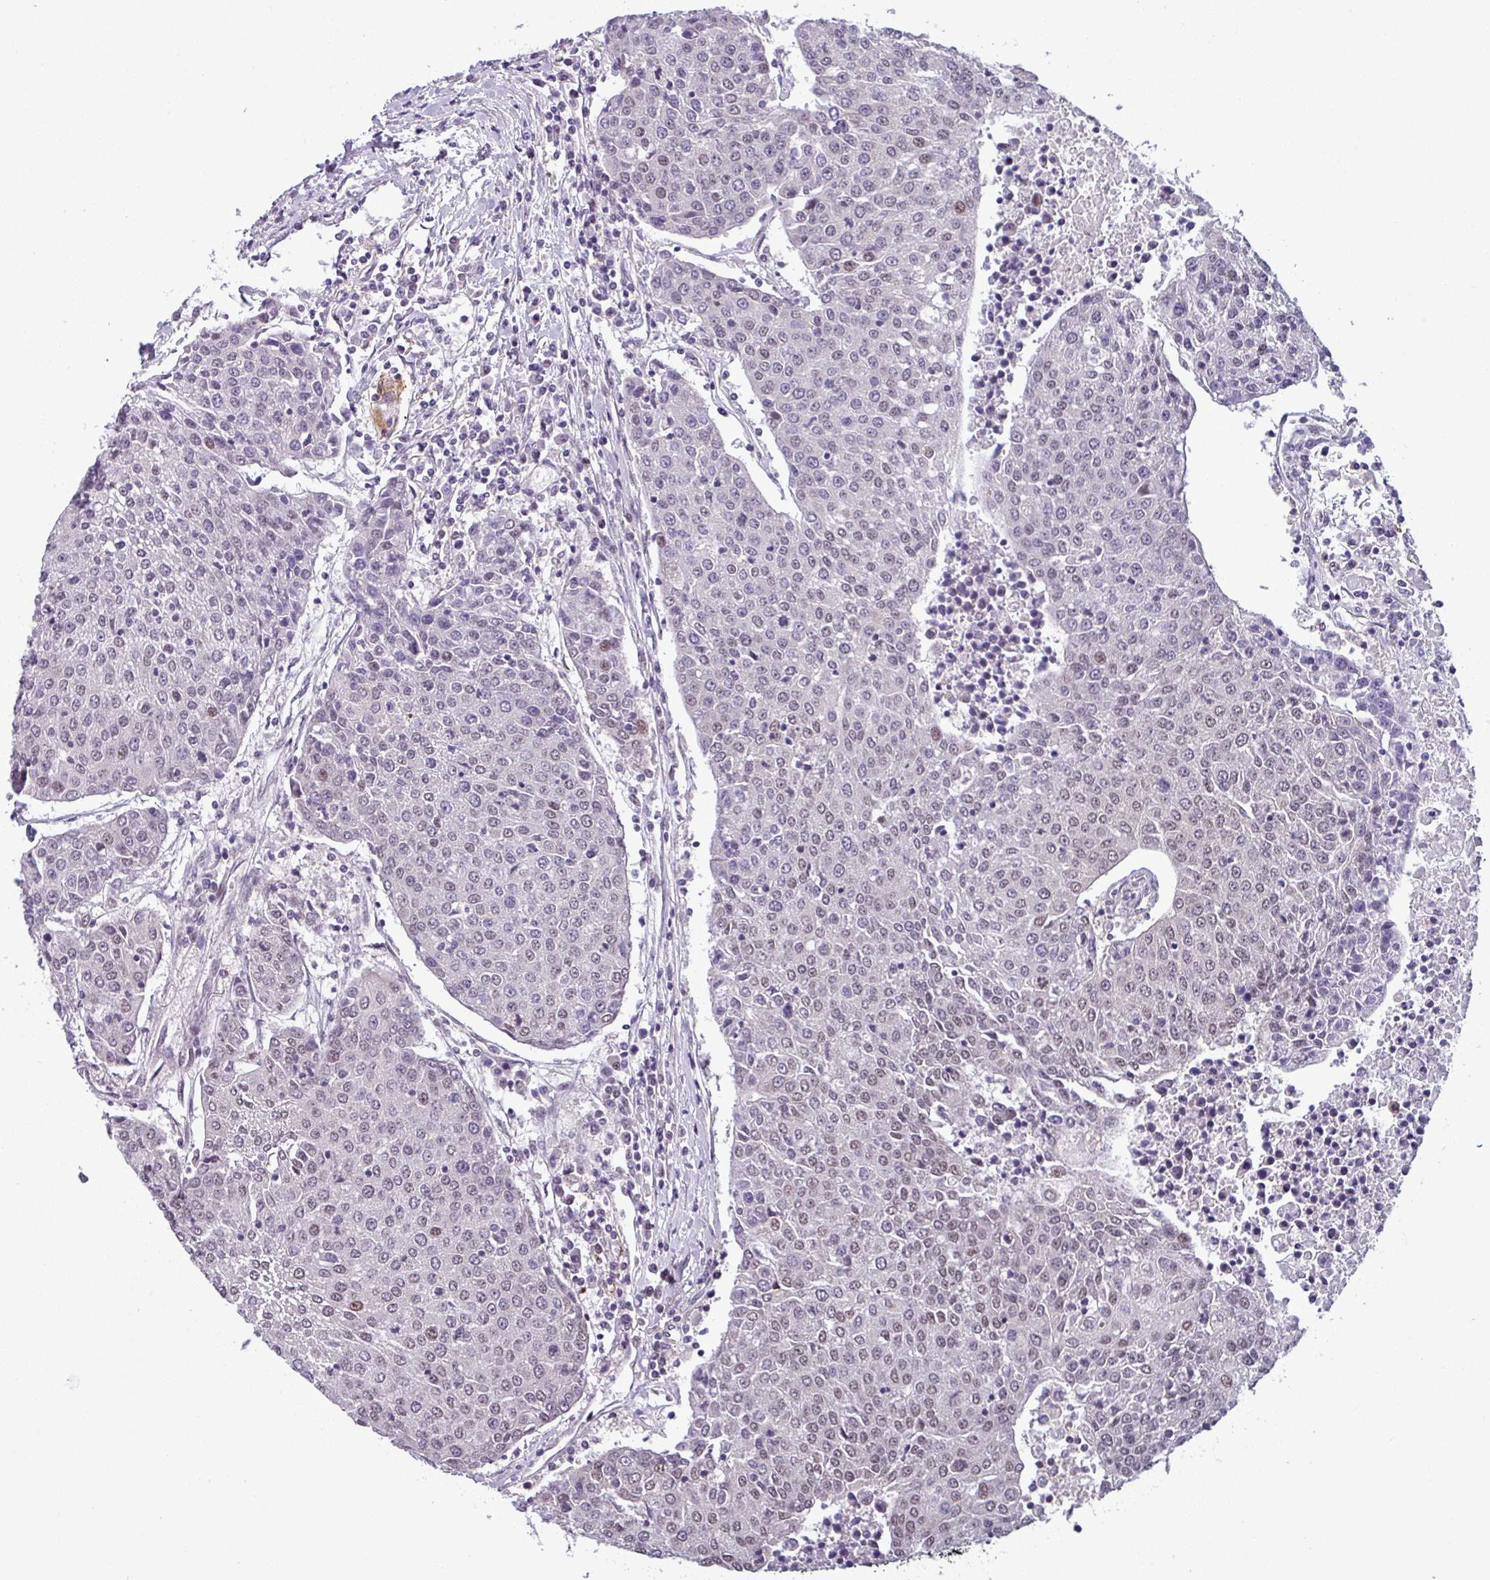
{"staining": {"intensity": "weak", "quantity": "<25%", "location": "nuclear"}, "tissue": "urothelial cancer", "cell_type": "Tumor cells", "image_type": "cancer", "snomed": [{"axis": "morphology", "description": "Urothelial carcinoma, High grade"}, {"axis": "topography", "description": "Urinary bladder"}], "caption": "Human urothelial cancer stained for a protein using immunohistochemistry displays no staining in tumor cells.", "gene": "NPFFR1", "patient": {"sex": "female", "age": 85}}